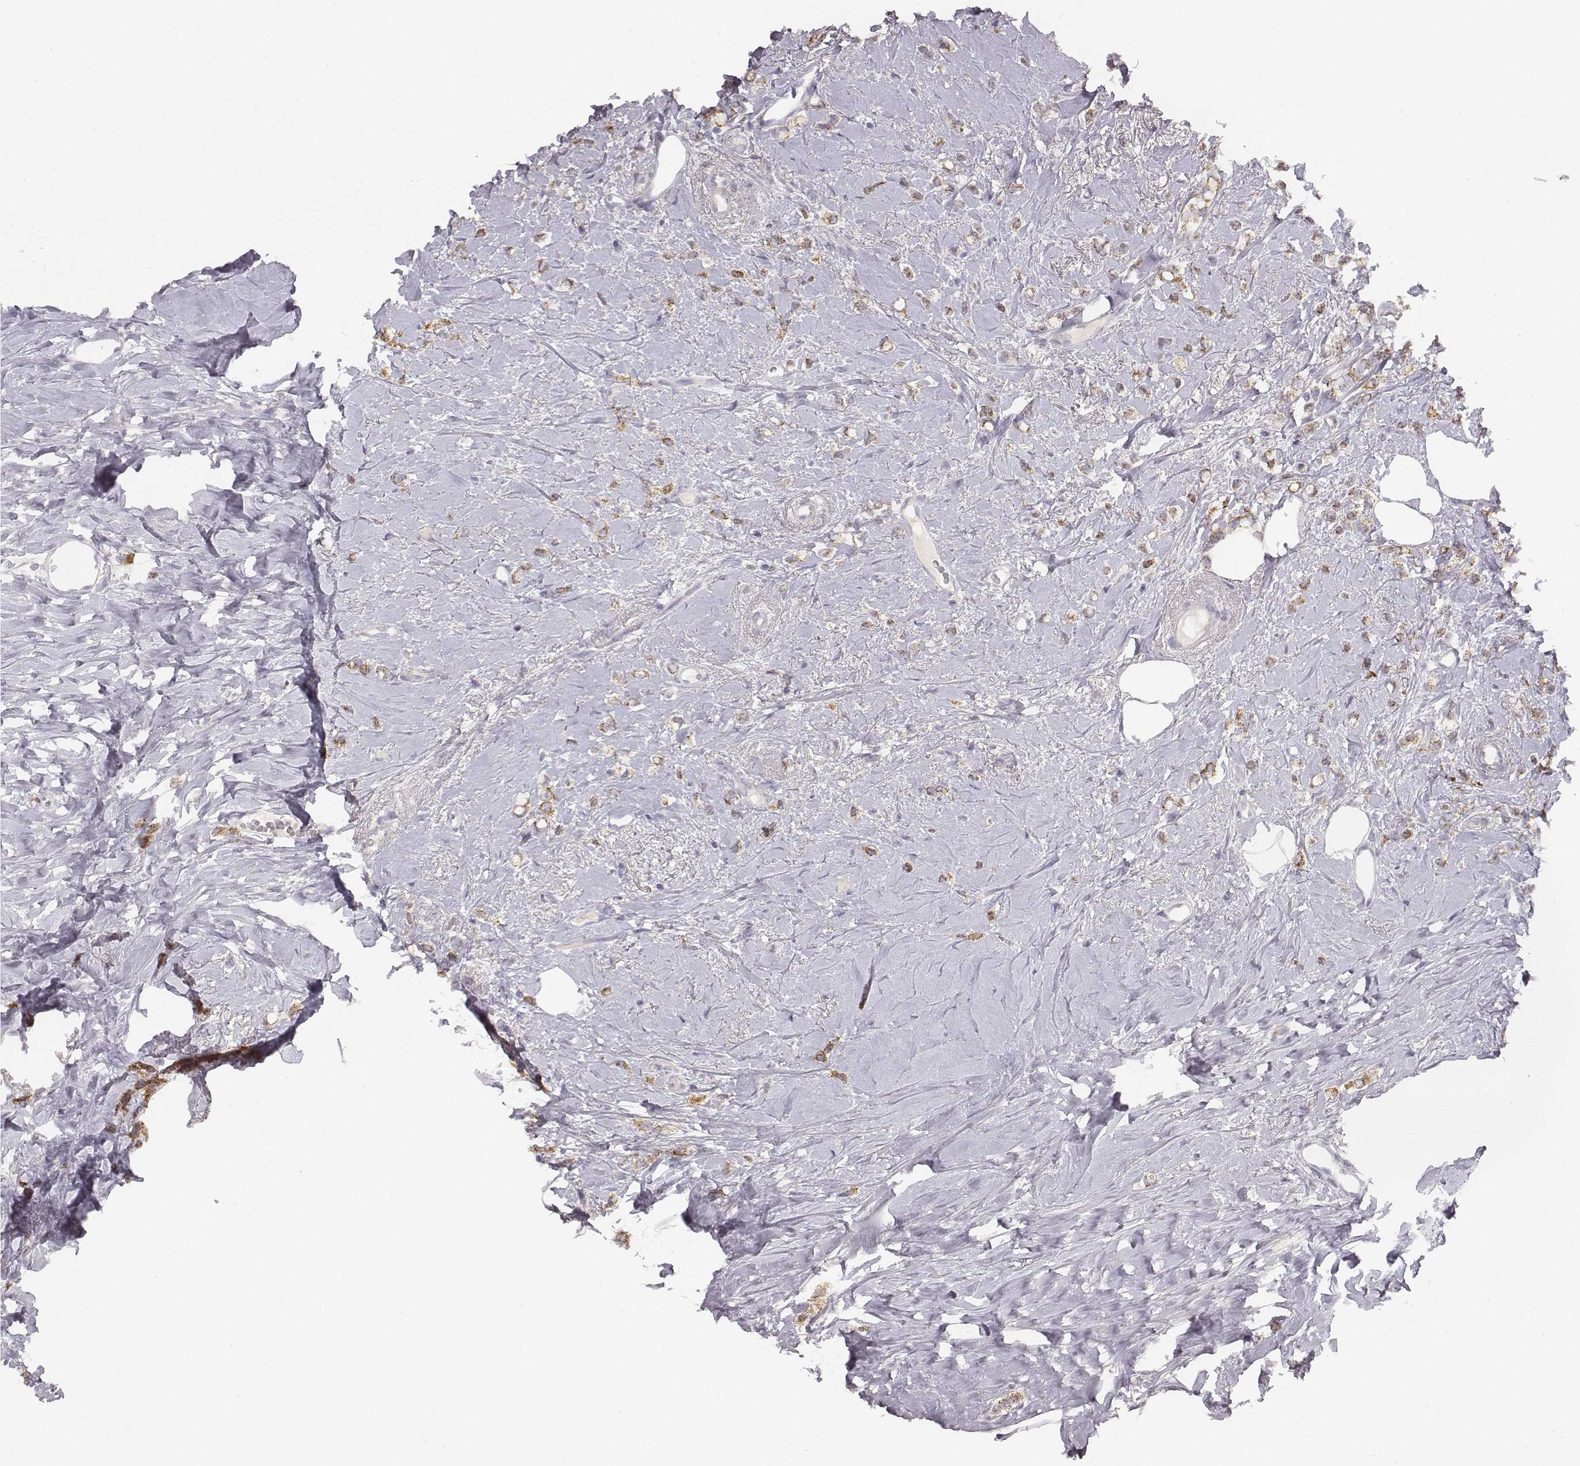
{"staining": {"intensity": "moderate", "quantity": ">75%", "location": "cytoplasmic/membranous"}, "tissue": "breast cancer", "cell_type": "Tumor cells", "image_type": "cancer", "snomed": [{"axis": "morphology", "description": "Lobular carcinoma"}, {"axis": "topography", "description": "Breast"}], "caption": "Tumor cells demonstrate medium levels of moderate cytoplasmic/membranous expression in approximately >75% of cells in human breast cancer (lobular carcinoma).", "gene": "ABCD3", "patient": {"sex": "female", "age": 66}}